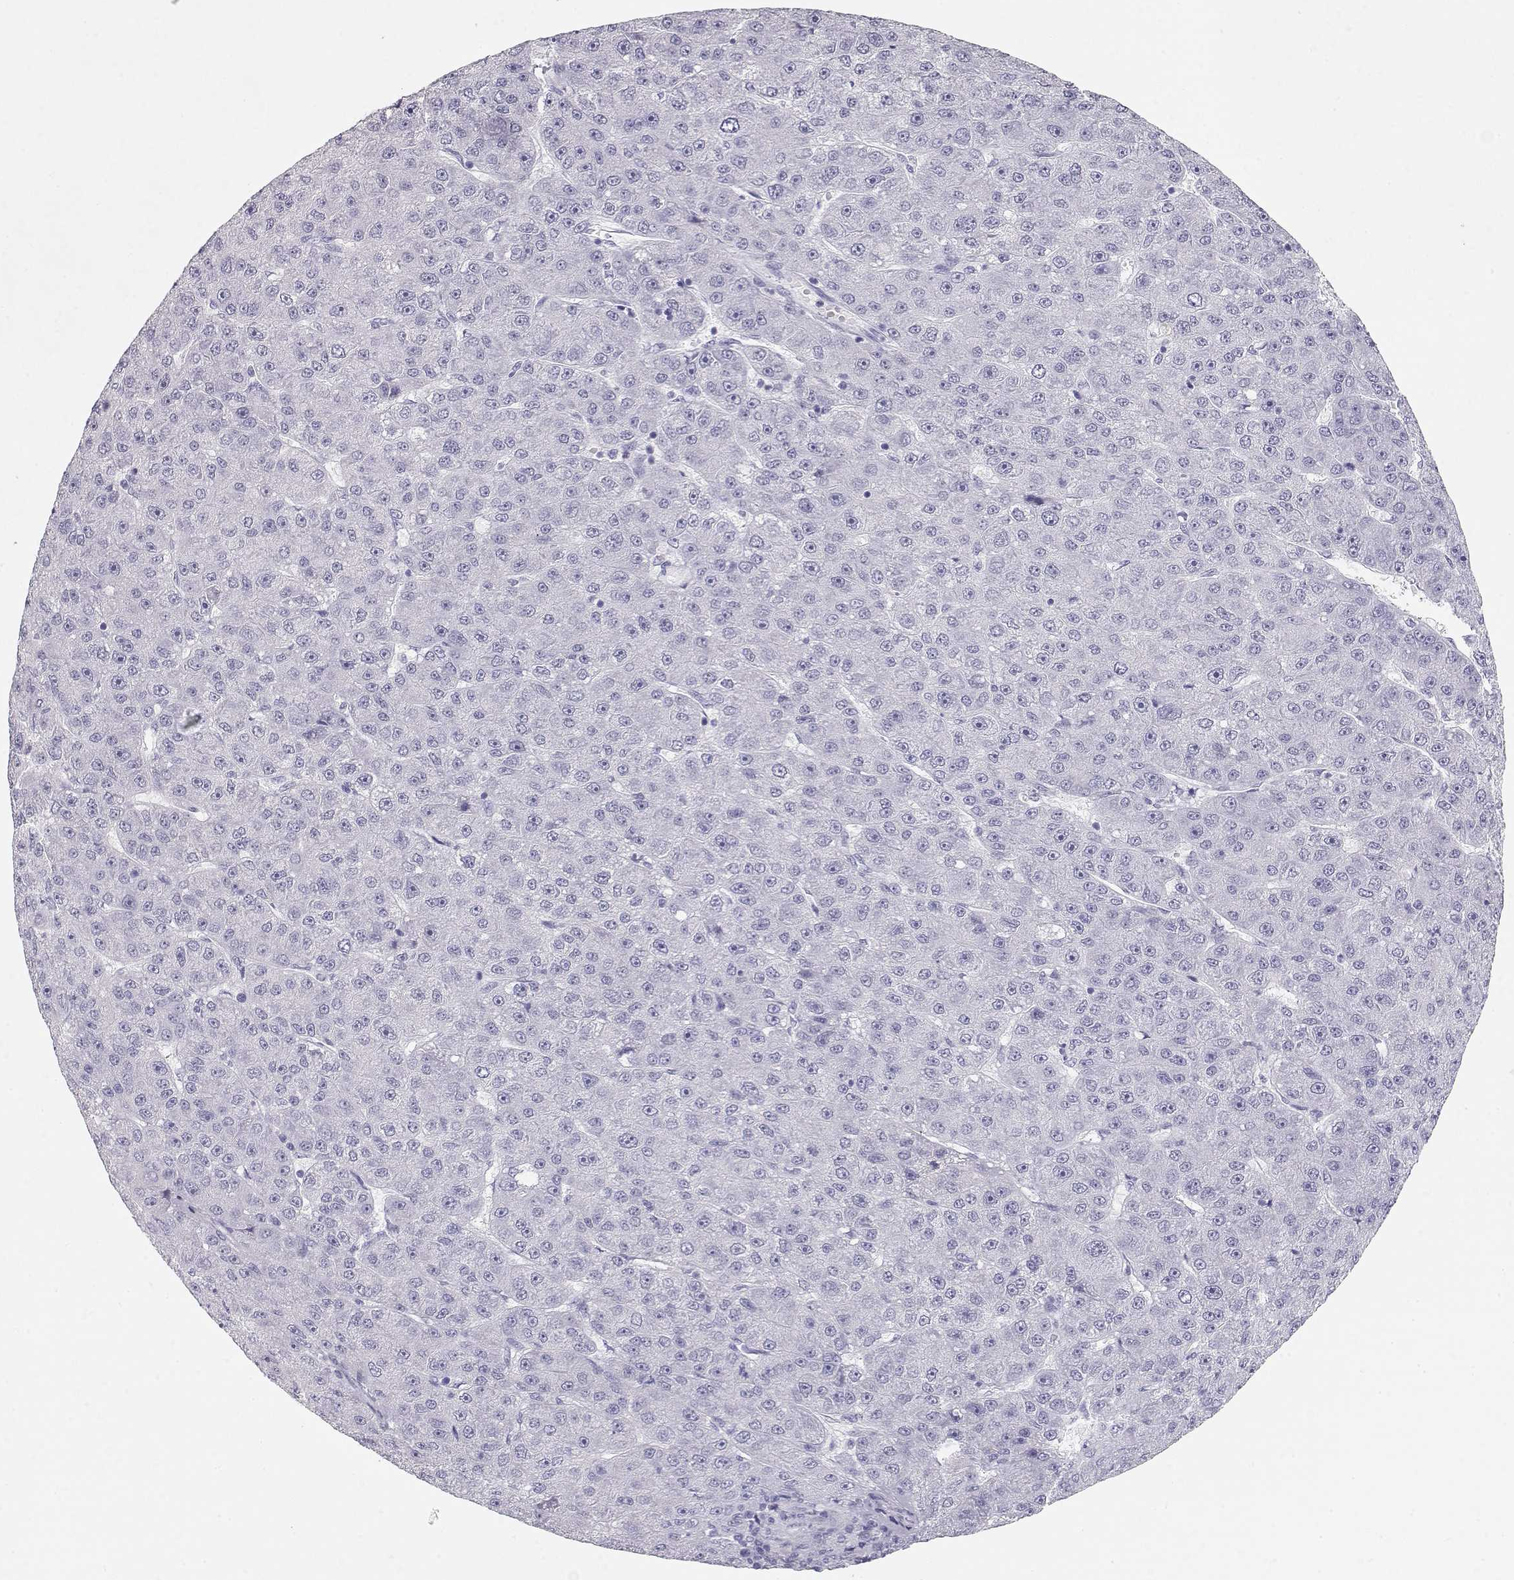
{"staining": {"intensity": "negative", "quantity": "none", "location": "none"}, "tissue": "liver cancer", "cell_type": "Tumor cells", "image_type": "cancer", "snomed": [{"axis": "morphology", "description": "Carcinoma, Hepatocellular, NOS"}, {"axis": "topography", "description": "Liver"}], "caption": "IHC of liver cancer (hepatocellular carcinoma) exhibits no staining in tumor cells.", "gene": "MAGEC1", "patient": {"sex": "male", "age": 67}}